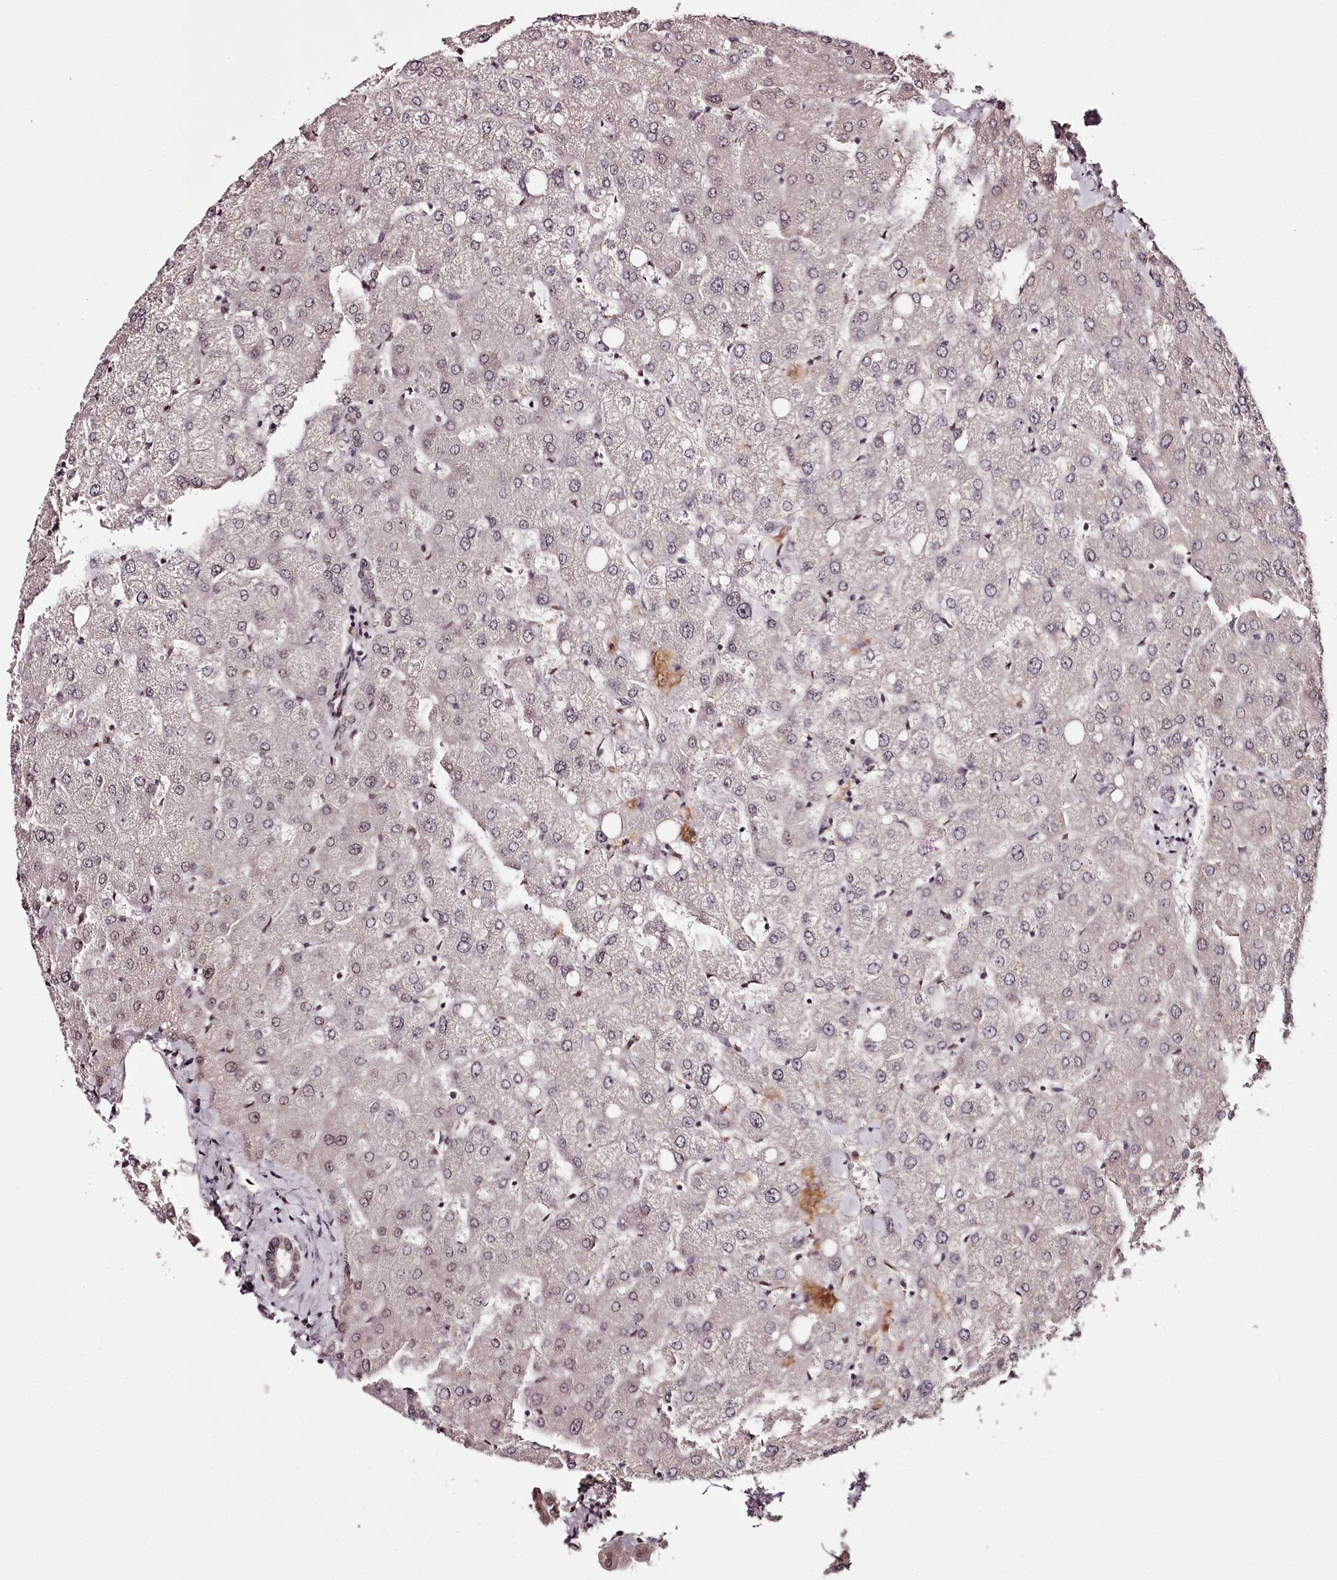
{"staining": {"intensity": "weak", "quantity": "25%-75%", "location": "nuclear"}, "tissue": "liver", "cell_type": "Cholangiocytes", "image_type": "normal", "snomed": [{"axis": "morphology", "description": "Normal tissue, NOS"}, {"axis": "topography", "description": "Liver"}], "caption": "A high-resolution photomicrograph shows immunohistochemistry (IHC) staining of unremarkable liver, which shows weak nuclear positivity in about 25%-75% of cholangiocytes.", "gene": "TTC33", "patient": {"sex": "female", "age": 54}}